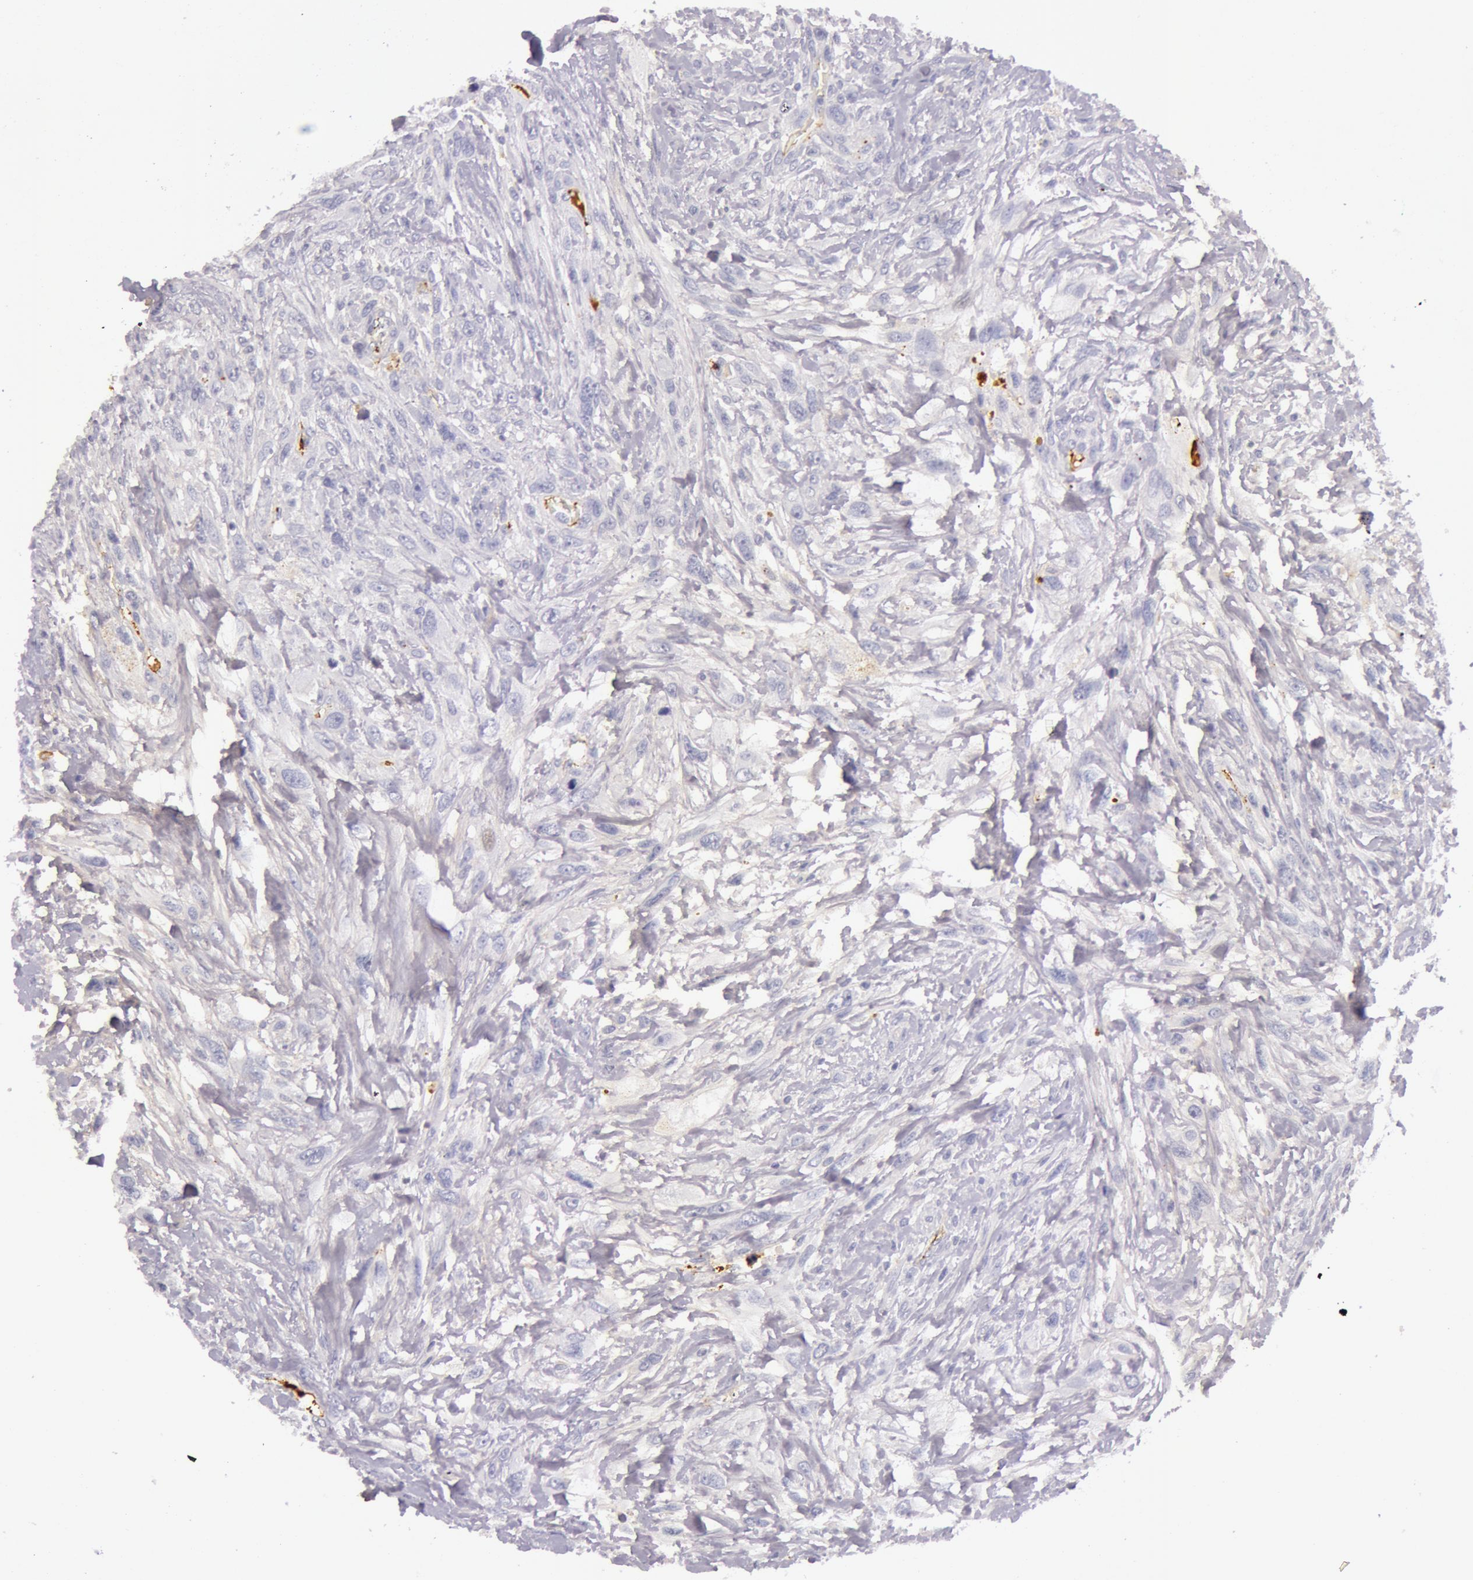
{"staining": {"intensity": "negative", "quantity": "none", "location": "none"}, "tissue": "breast cancer", "cell_type": "Tumor cells", "image_type": "cancer", "snomed": [{"axis": "morphology", "description": "Neoplasm, malignant, NOS"}, {"axis": "topography", "description": "Breast"}], "caption": "IHC of human neoplasm (malignant) (breast) shows no staining in tumor cells.", "gene": "C4BPA", "patient": {"sex": "female", "age": 50}}